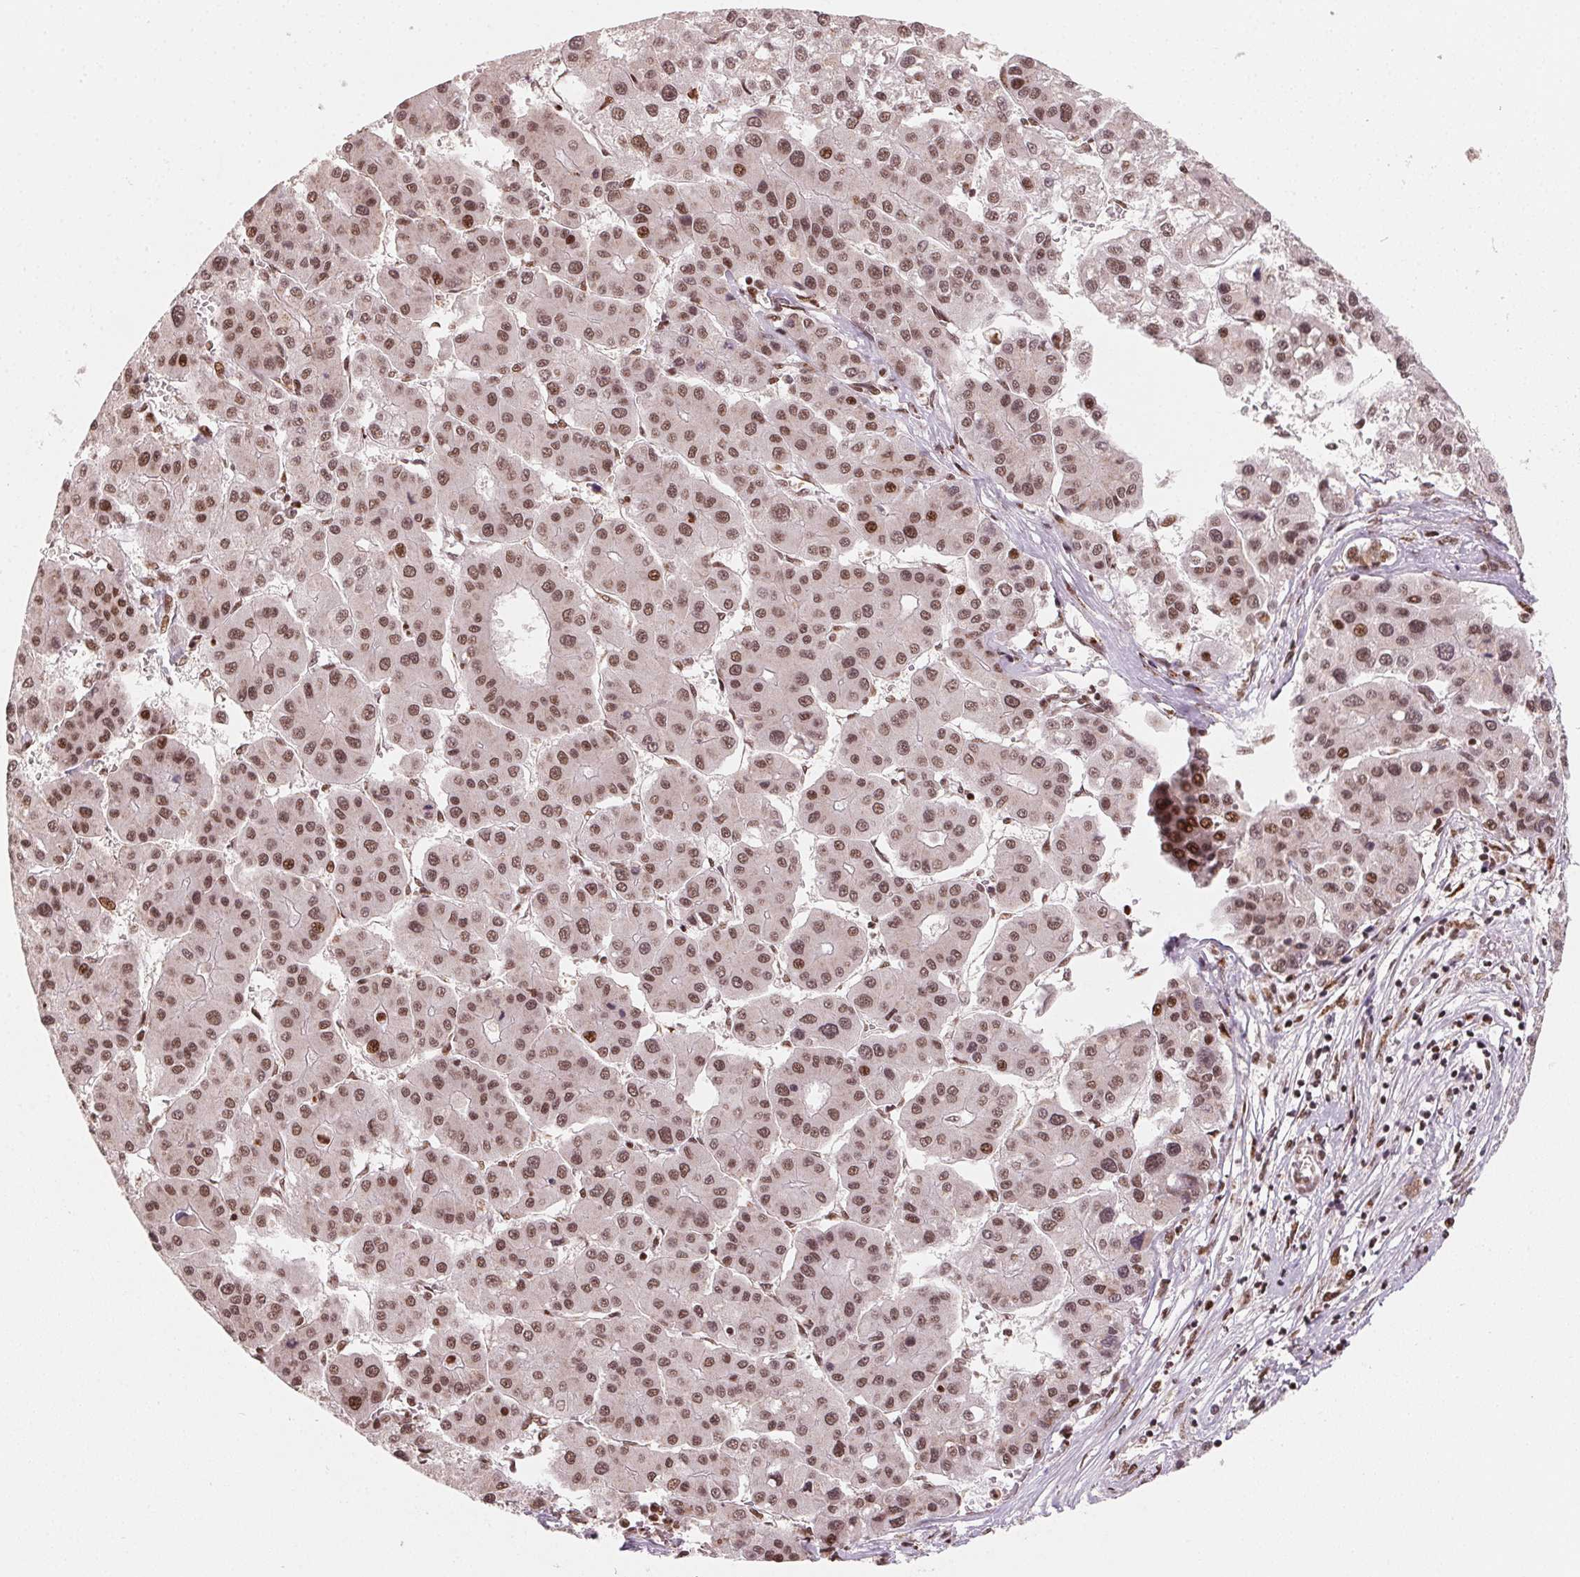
{"staining": {"intensity": "moderate", "quantity": ">75%", "location": "nuclear"}, "tissue": "liver cancer", "cell_type": "Tumor cells", "image_type": "cancer", "snomed": [{"axis": "morphology", "description": "Carcinoma, Hepatocellular, NOS"}, {"axis": "topography", "description": "Liver"}], "caption": "Immunohistochemistry histopathology image of human liver cancer (hepatocellular carcinoma) stained for a protein (brown), which reveals medium levels of moderate nuclear staining in approximately >75% of tumor cells.", "gene": "TOPORS", "patient": {"sex": "male", "age": 73}}